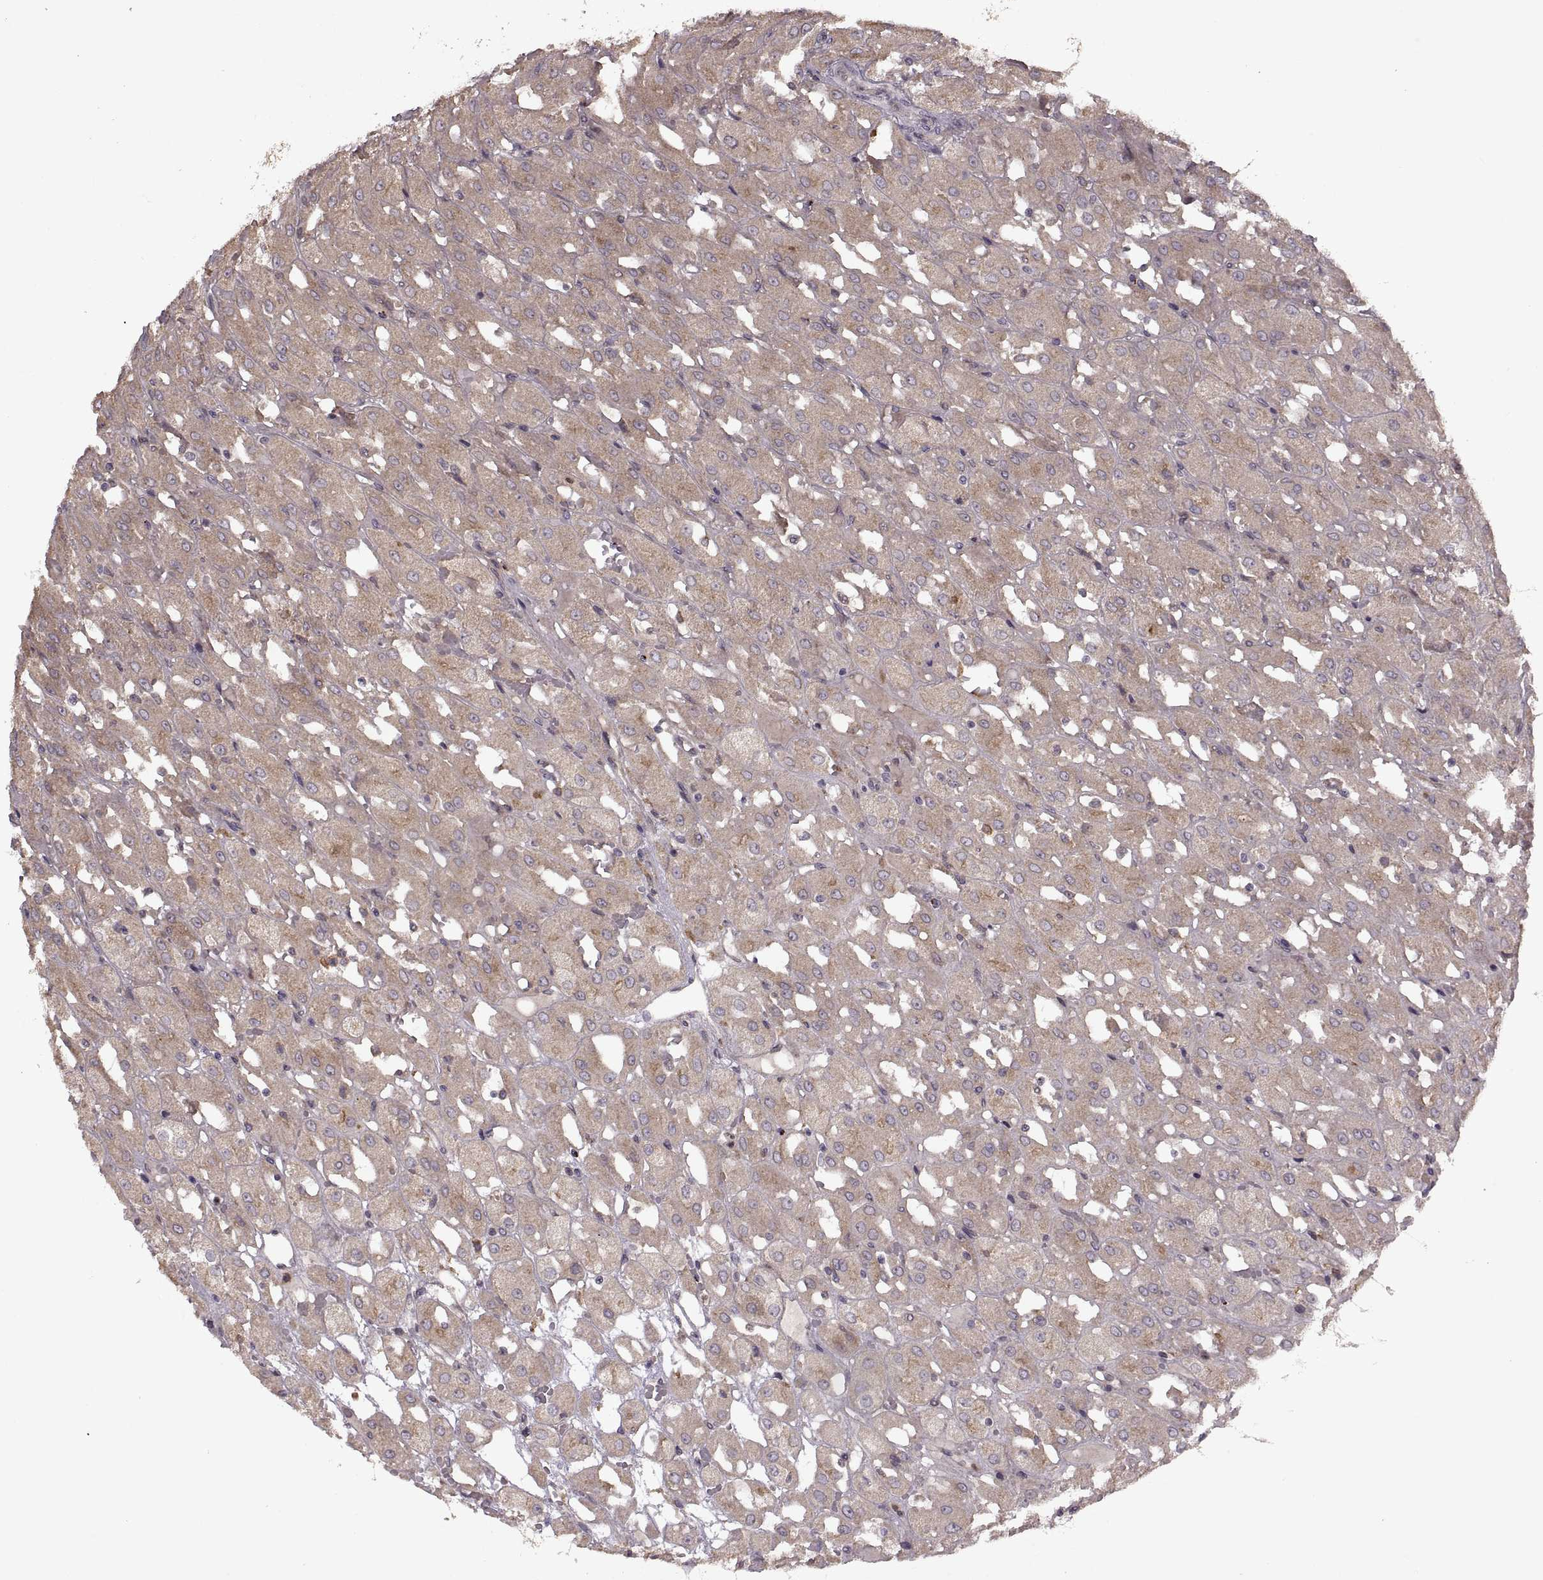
{"staining": {"intensity": "moderate", "quantity": ">75%", "location": "cytoplasmic/membranous"}, "tissue": "renal cancer", "cell_type": "Tumor cells", "image_type": "cancer", "snomed": [{"axis": "morphology", "description": "Adenocarcinoma, NOS"}, {"axis": "topography", "description": "Kidney"}], "caption": "IHC staining of renal cancer, which shows medium levels of moderate cytoplasmic/membranous positivity in approximately >75% of tumor cells indicating moderate cytoplasmic/membranous protein staining. The staining was performed using DAB (3,3'-diaminobenzidine) (brown) for protein detection and nuclei were counterstained in hematoxylin (blue).", "gene": "PIERCE1", "patient": {"sex": "male", "age": 72}}